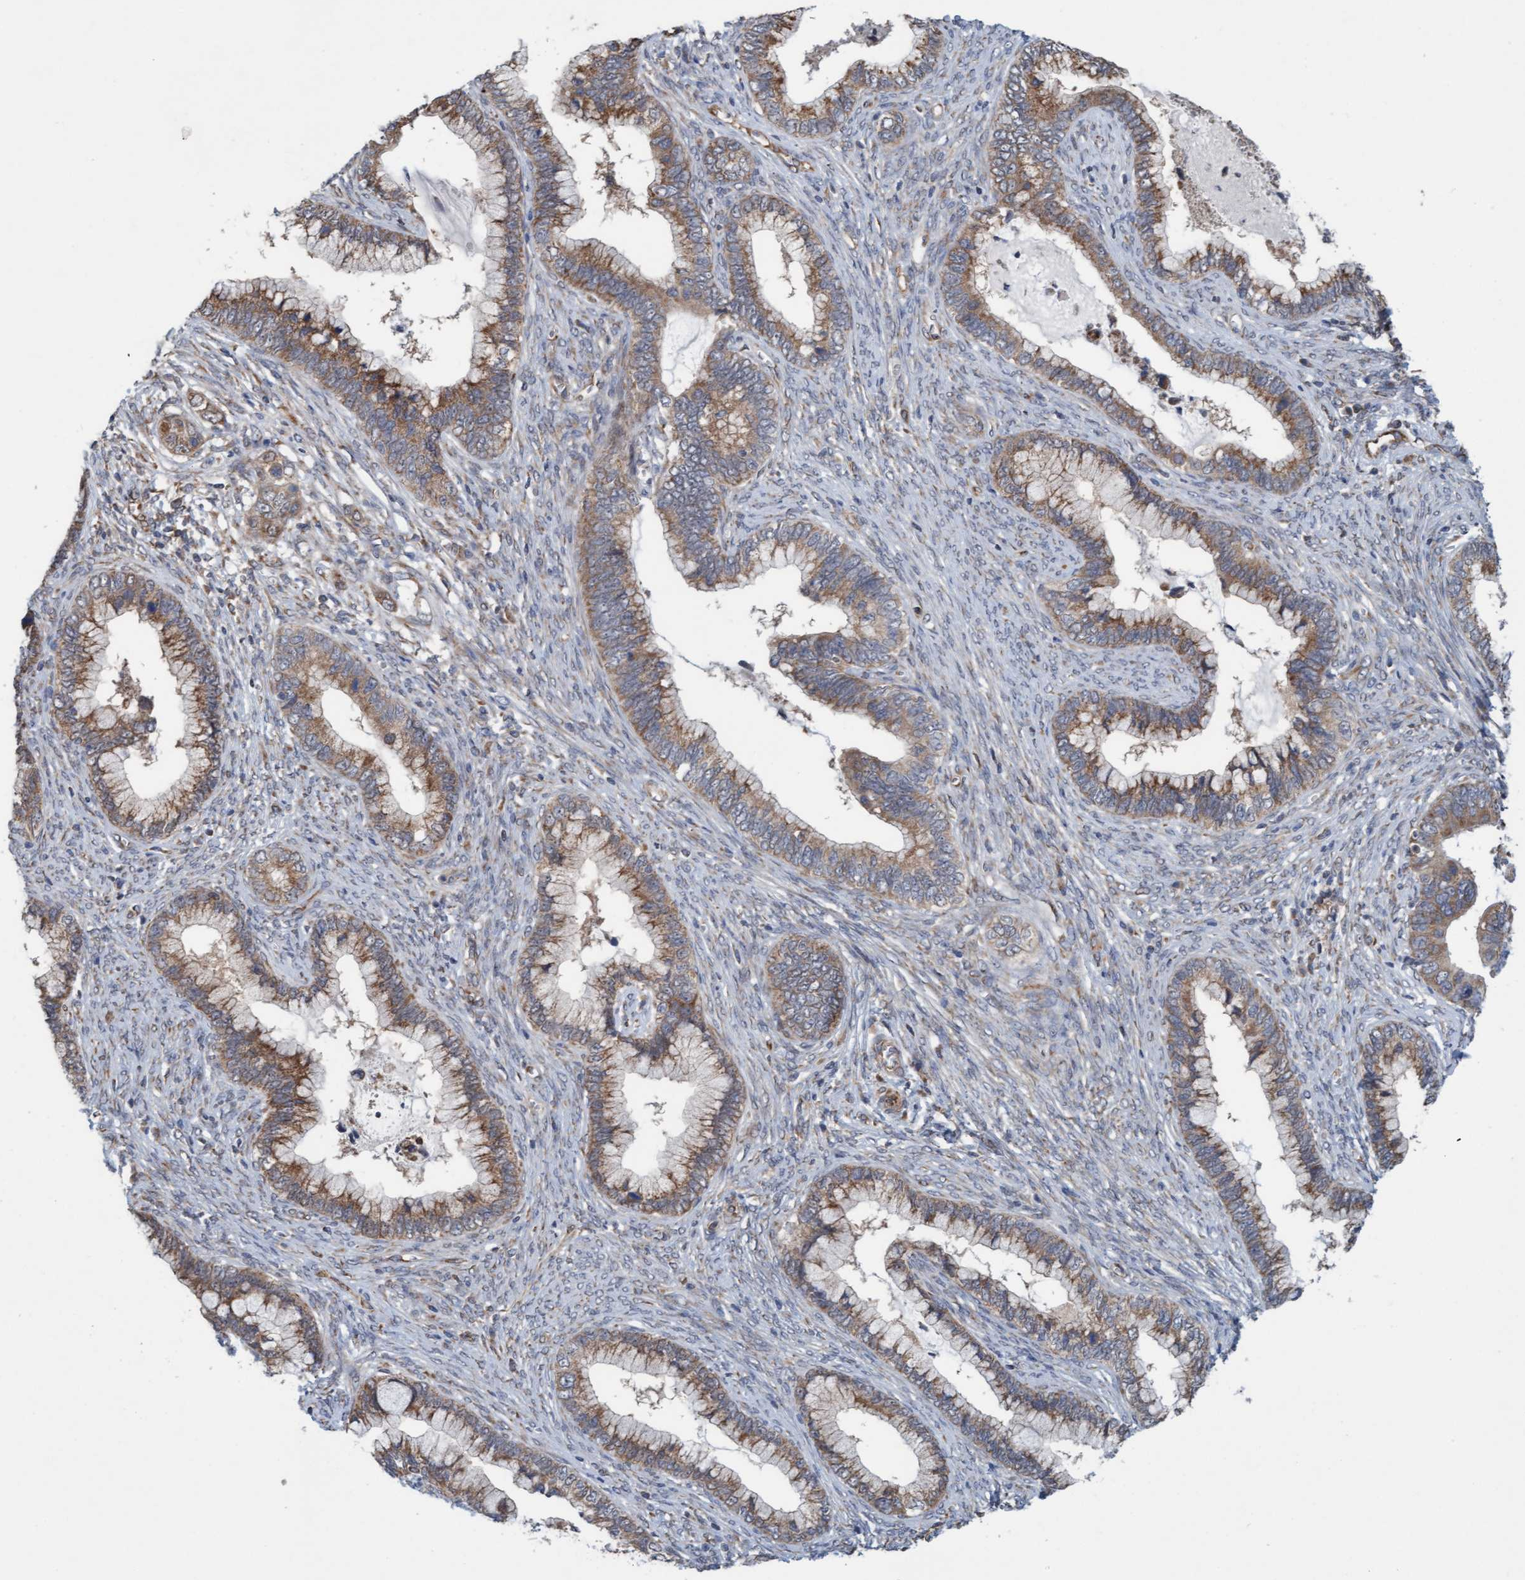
{"staining": {"intensity": "moderate", "quantity": ">75%", "location": "cytoplasmic/membranous"}, "tissue": "cervical cancer", "cell_type": "Tumor cells", "image_type": "cancer", "snomed": [{"axis": "morphology", "description": "Adenocarcinoma, NOS"}, {"axis": "topography", "description": "Cervix"}], "caption": "High-magnification brightfield microscopy of cervical adenocarcinoma stained with DAB (brown) and counterstained with hematoxylin (blue). tumor cells exhibit moderate cytoplasmic/membranous staining is present in approximately>75% of cells. The protein is shown in brown color, while the nuclei are stained blue.", "gene": "ZNF566", "patient": {"sex": "female", "age": 44}}